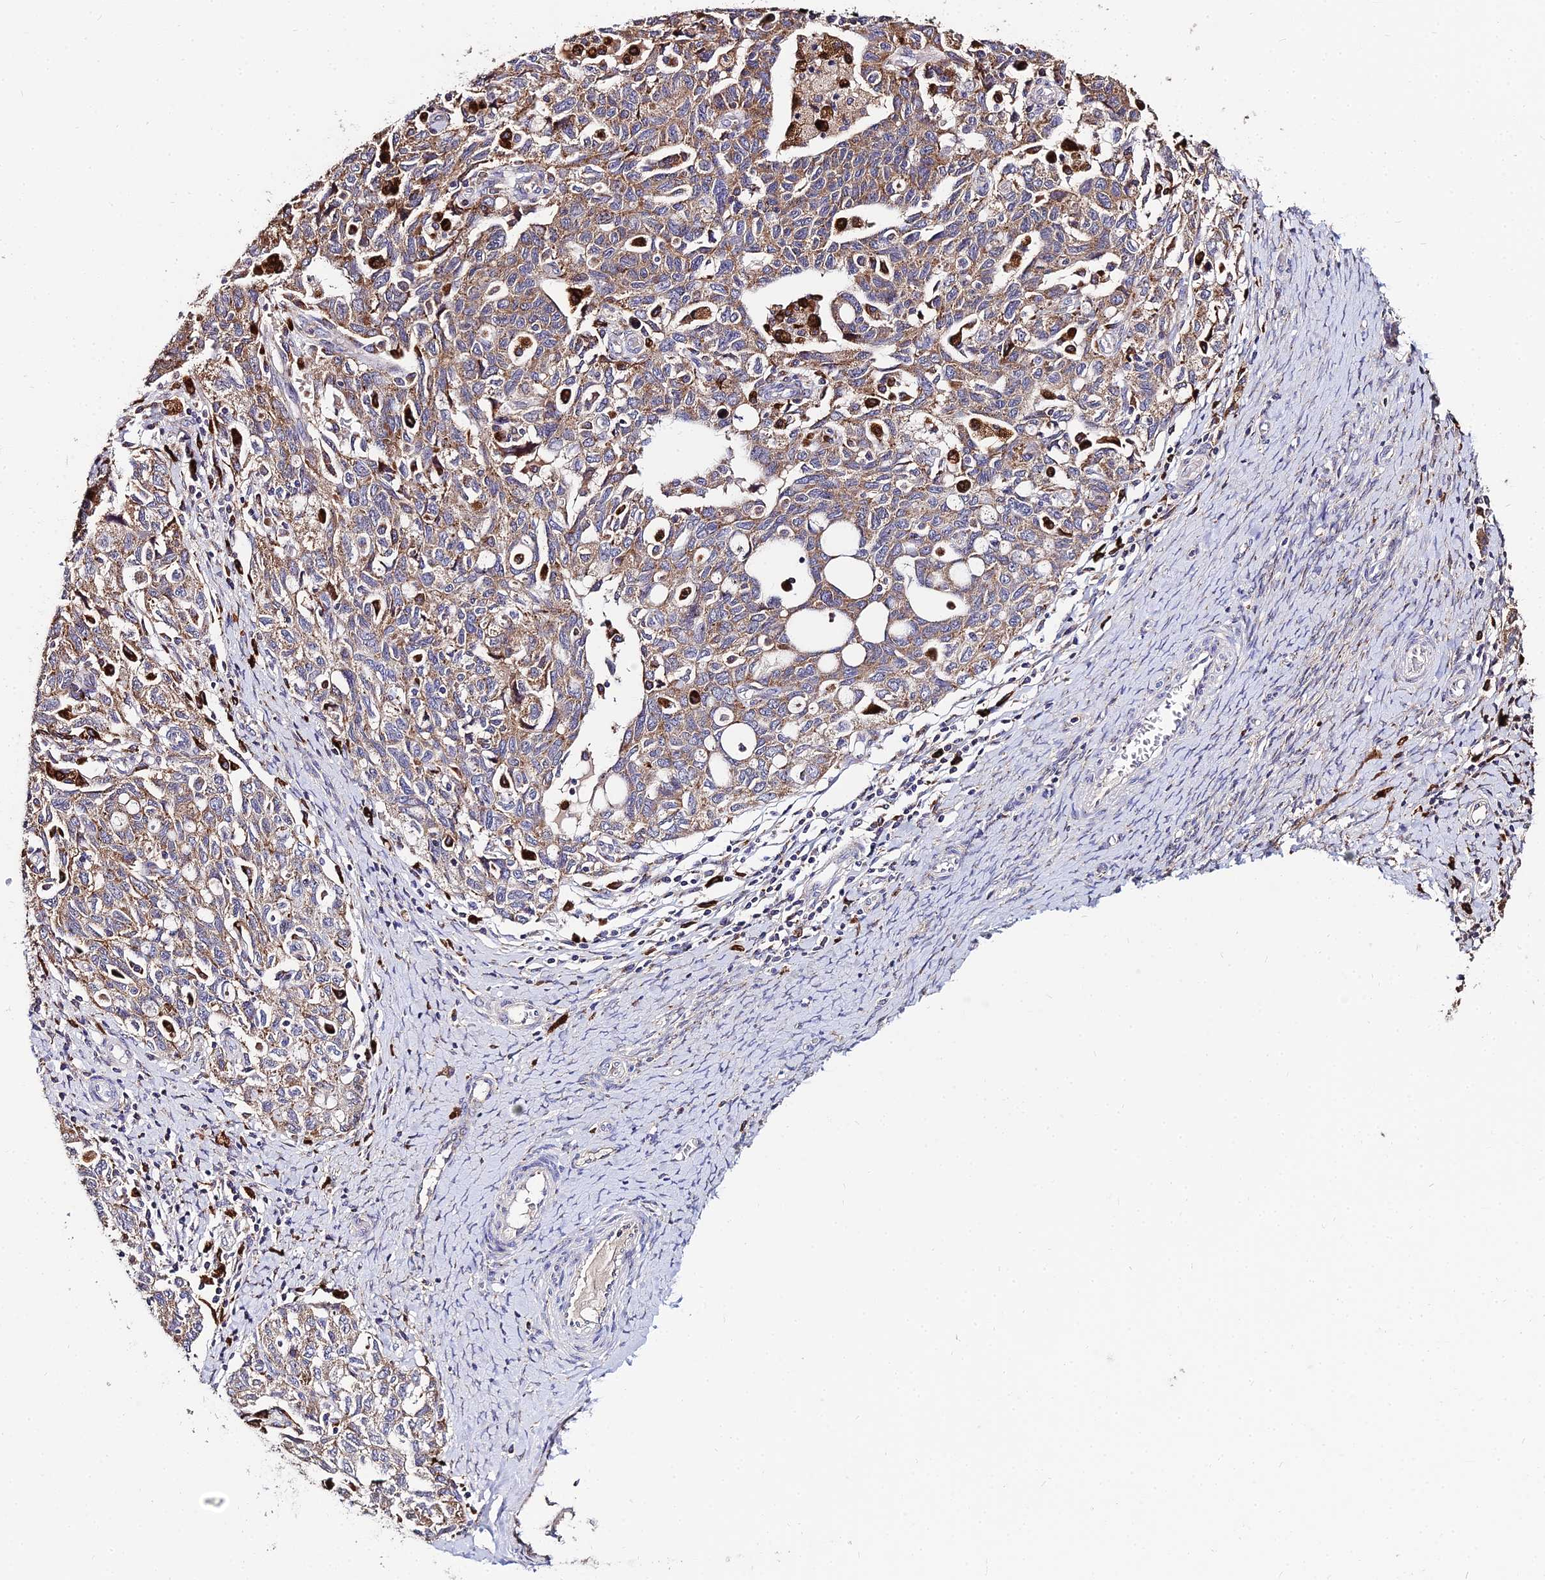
{"staining": {"intensity": "moderate", "quantity": ">75%", "location": "cytoplasmic/membranous"}, "tissue": "ovarian cancer", "cell_type": "Tumor cells", "image_type": "cancer", "snomed": [{"axis": "morphology", "description": "Carcinoma, NOS"}, {"axis": "morphology", "description": "Cystadenocarcinoma, serous, NOS"}, {"axis": "topography", "description": "Ovary"}], "caption": "Immunohistochemical staining of human ovarian cancer (serous cystadenocarcinoma) exhibits medium levels of moderate cytoplasmic/membranous staining in approximately >75% of tumor cells. (DAB IHC with brightfield microscopy, high magnification).", "gene": "PEX19", "patient": {"sex": "female", "age": 69}}